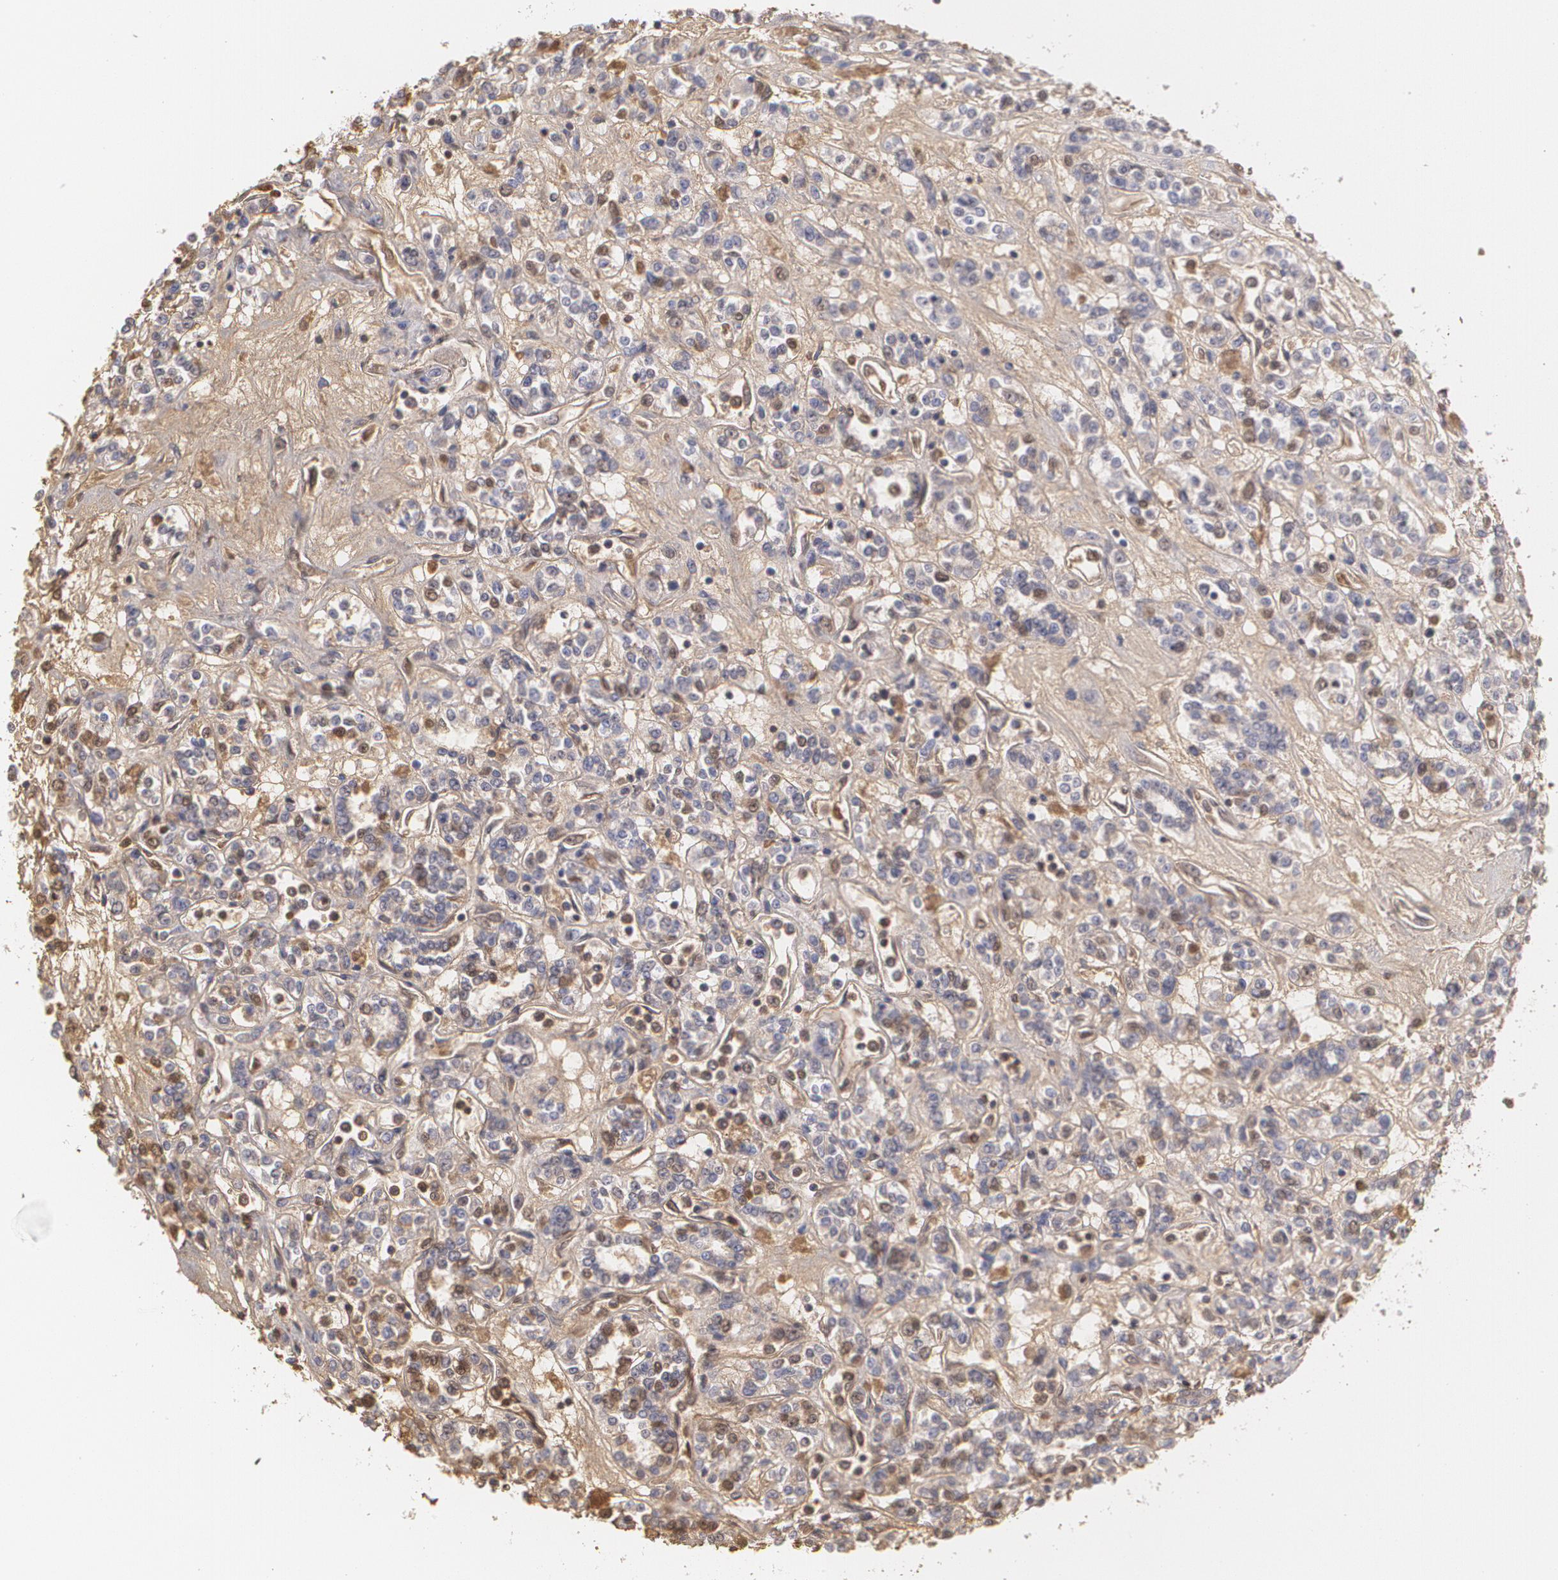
{"staining": {"intensity": "weak", "quantity": "<25%", "location": "nuclear"}, "tissue": "renal cancer", "cell_type": "Tumor cells", "image_type": "cancer", "snomed": [{"axis": "morphology", "description": "Adenocarcinoma, NOS"}, {"axis": "topography", "description": "Kidney"}], "caption": "The histopathology image displays no staining of tumor cells in adenocarcinoma (renal).", "gene": "SERPINA1", "patient": {"sex": "female", "age": 76}}